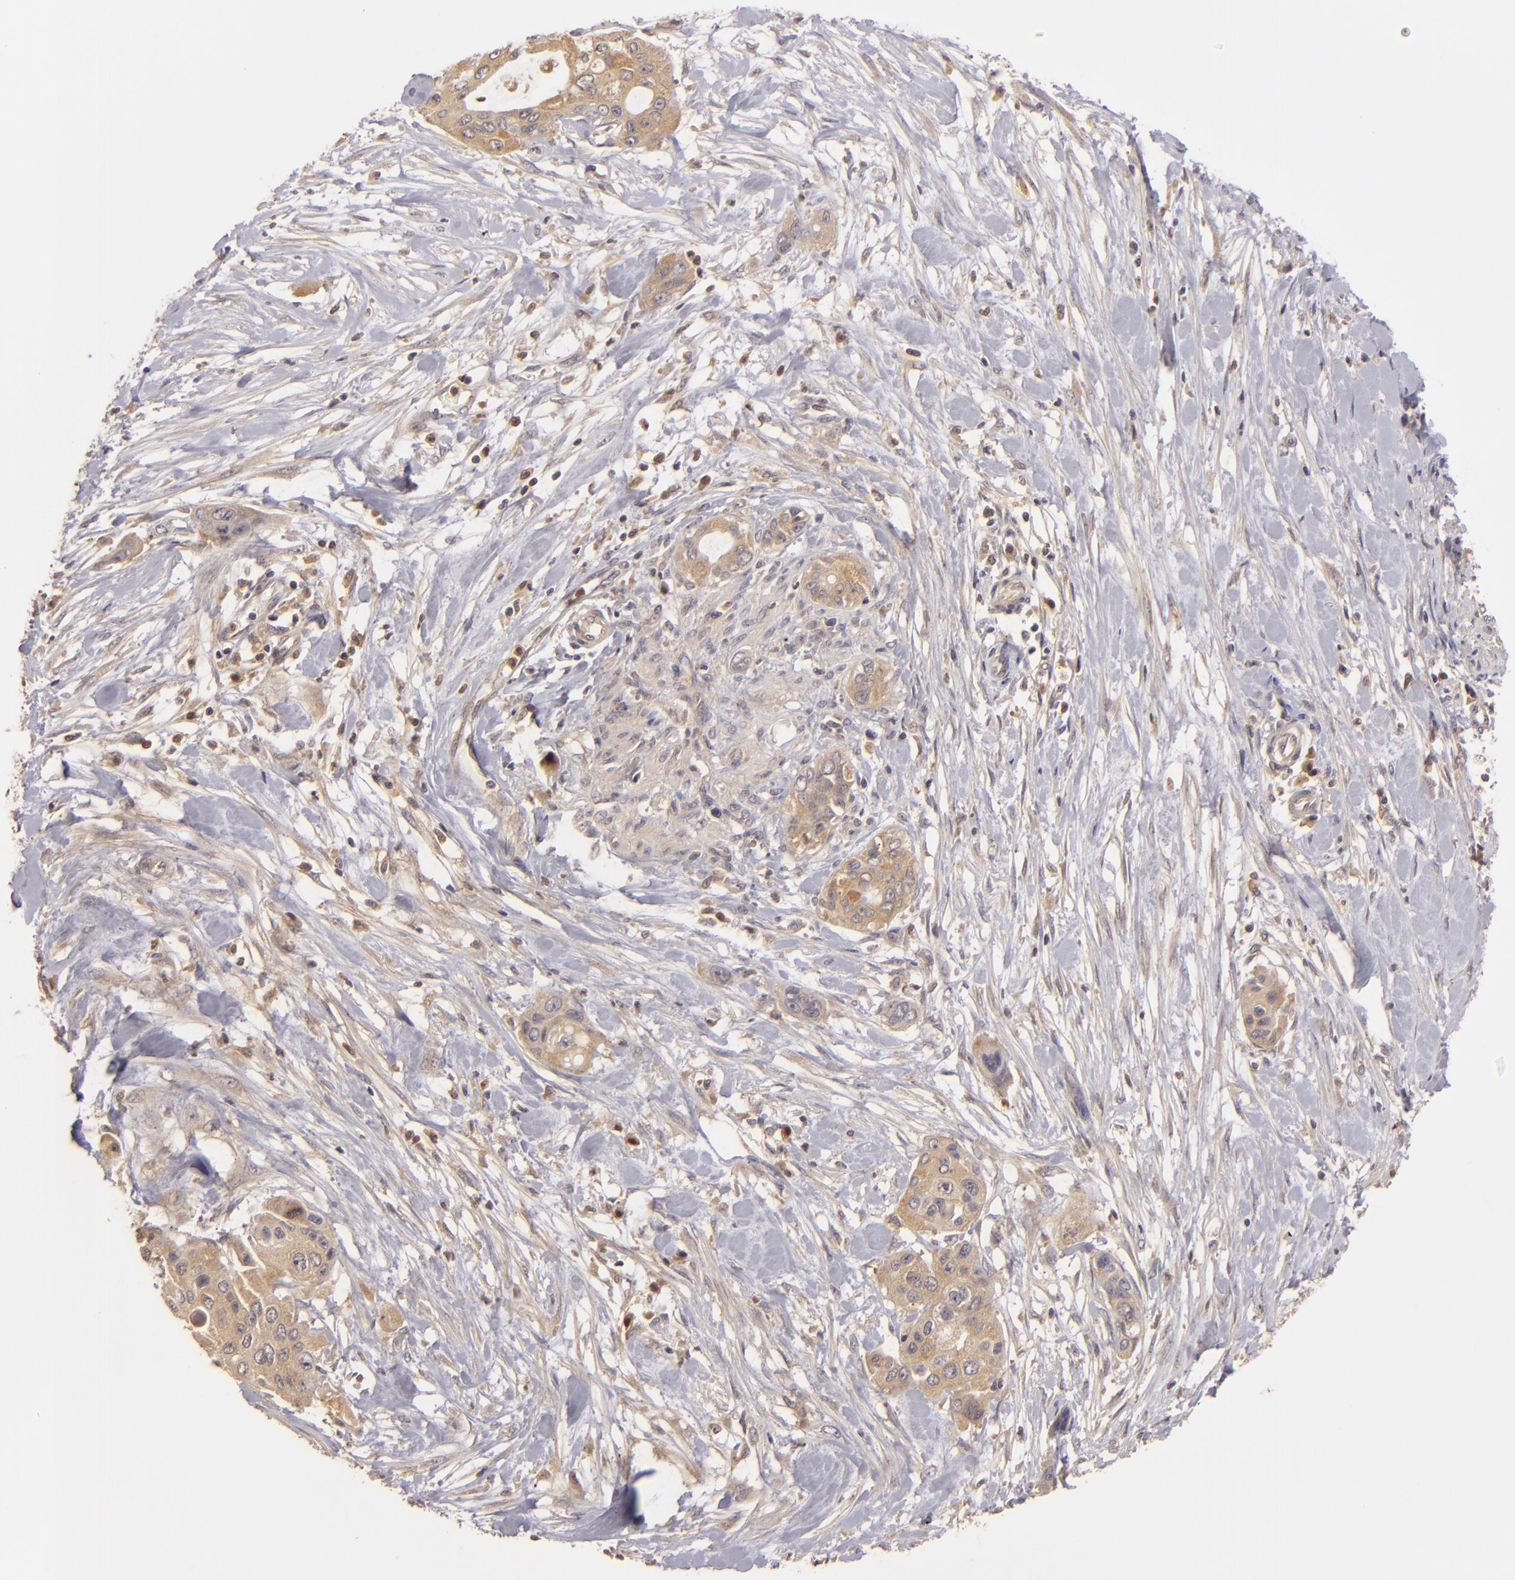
{"staining": {"intensity": "strong", "quantity": ">75%", "location": "cytoplasmic/membranous"}, "tissue": "pancreatic cancer", "cell_type": "Tumor cells", "image_type": "cancer", "snomed": [{"axis": "morphology", "description": "Adenocarcinoma, NOS"}, {"axis": "topography", "description": "Pancreas"}], "caption": "Immunohistochemical staining of human adenocarcinoma (pancreatic) exhibits high levels of strong cytoplasmic/membranous protein staining in about >75% of tumor cells. Nuclei are stained in blue.", "gene": "PRKCD", "patient": {"sex": "female", "age": 60}}